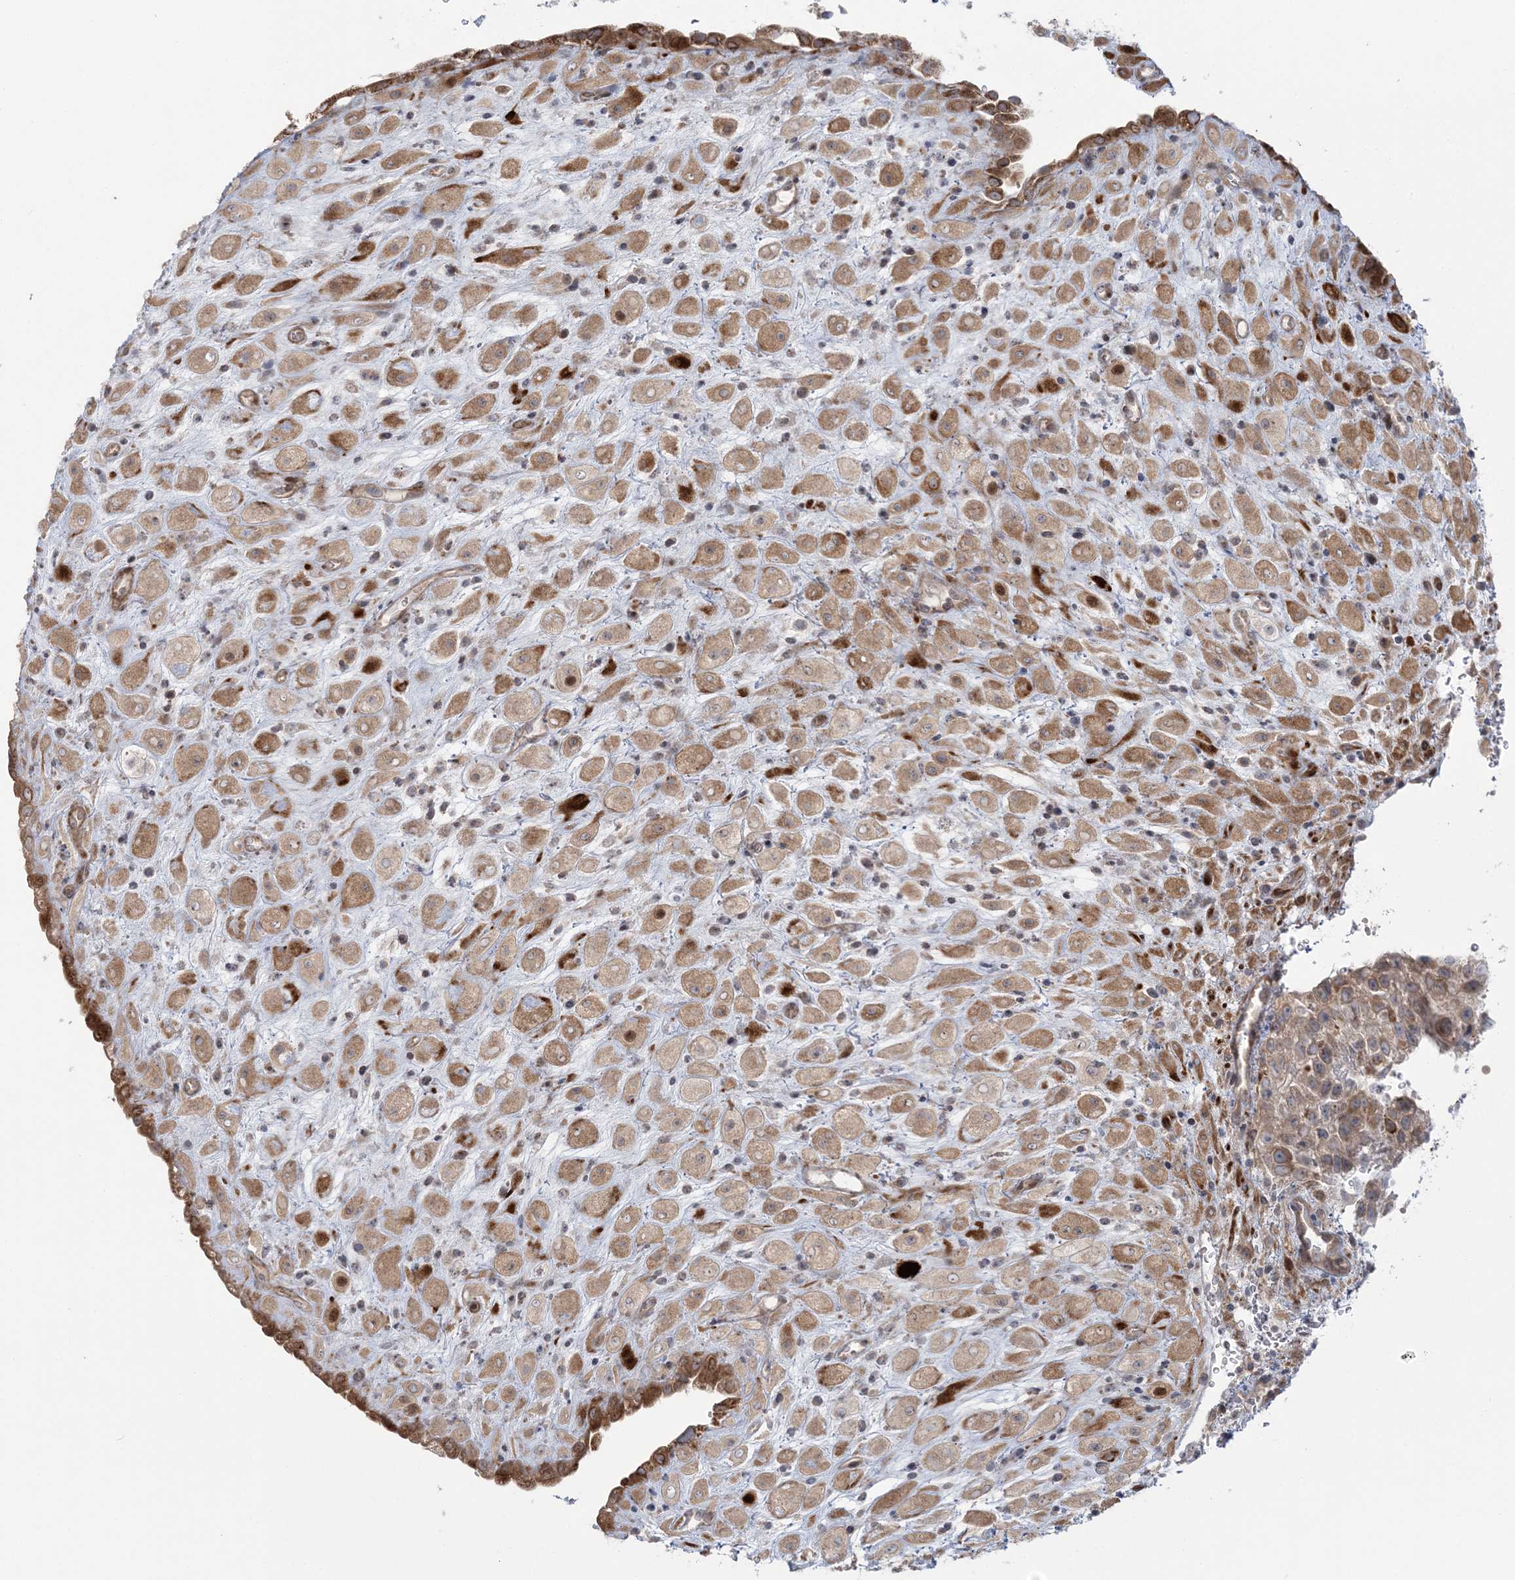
{"staining": {"intensity": "moderate", "quantity": ">75%", "location": "cytoplasmic/membranous"}, "tissue": "placenta", "cell_type": "Decidual cells", "image_type": "normal", "snomed": [{"axis": "morphology", "description": "Normal tissue, NOS"}, {"axis": "topography", "description": "Placenta"}], "caption": "This photomicrograph shows immunohistochemistry staining of benign human placenta, with medium moderate cytoplasmic/membranous positivity in about >75% of decidual cells.", "gene": "NUDT9", "patient": {"sex": "female", "age": 35}}